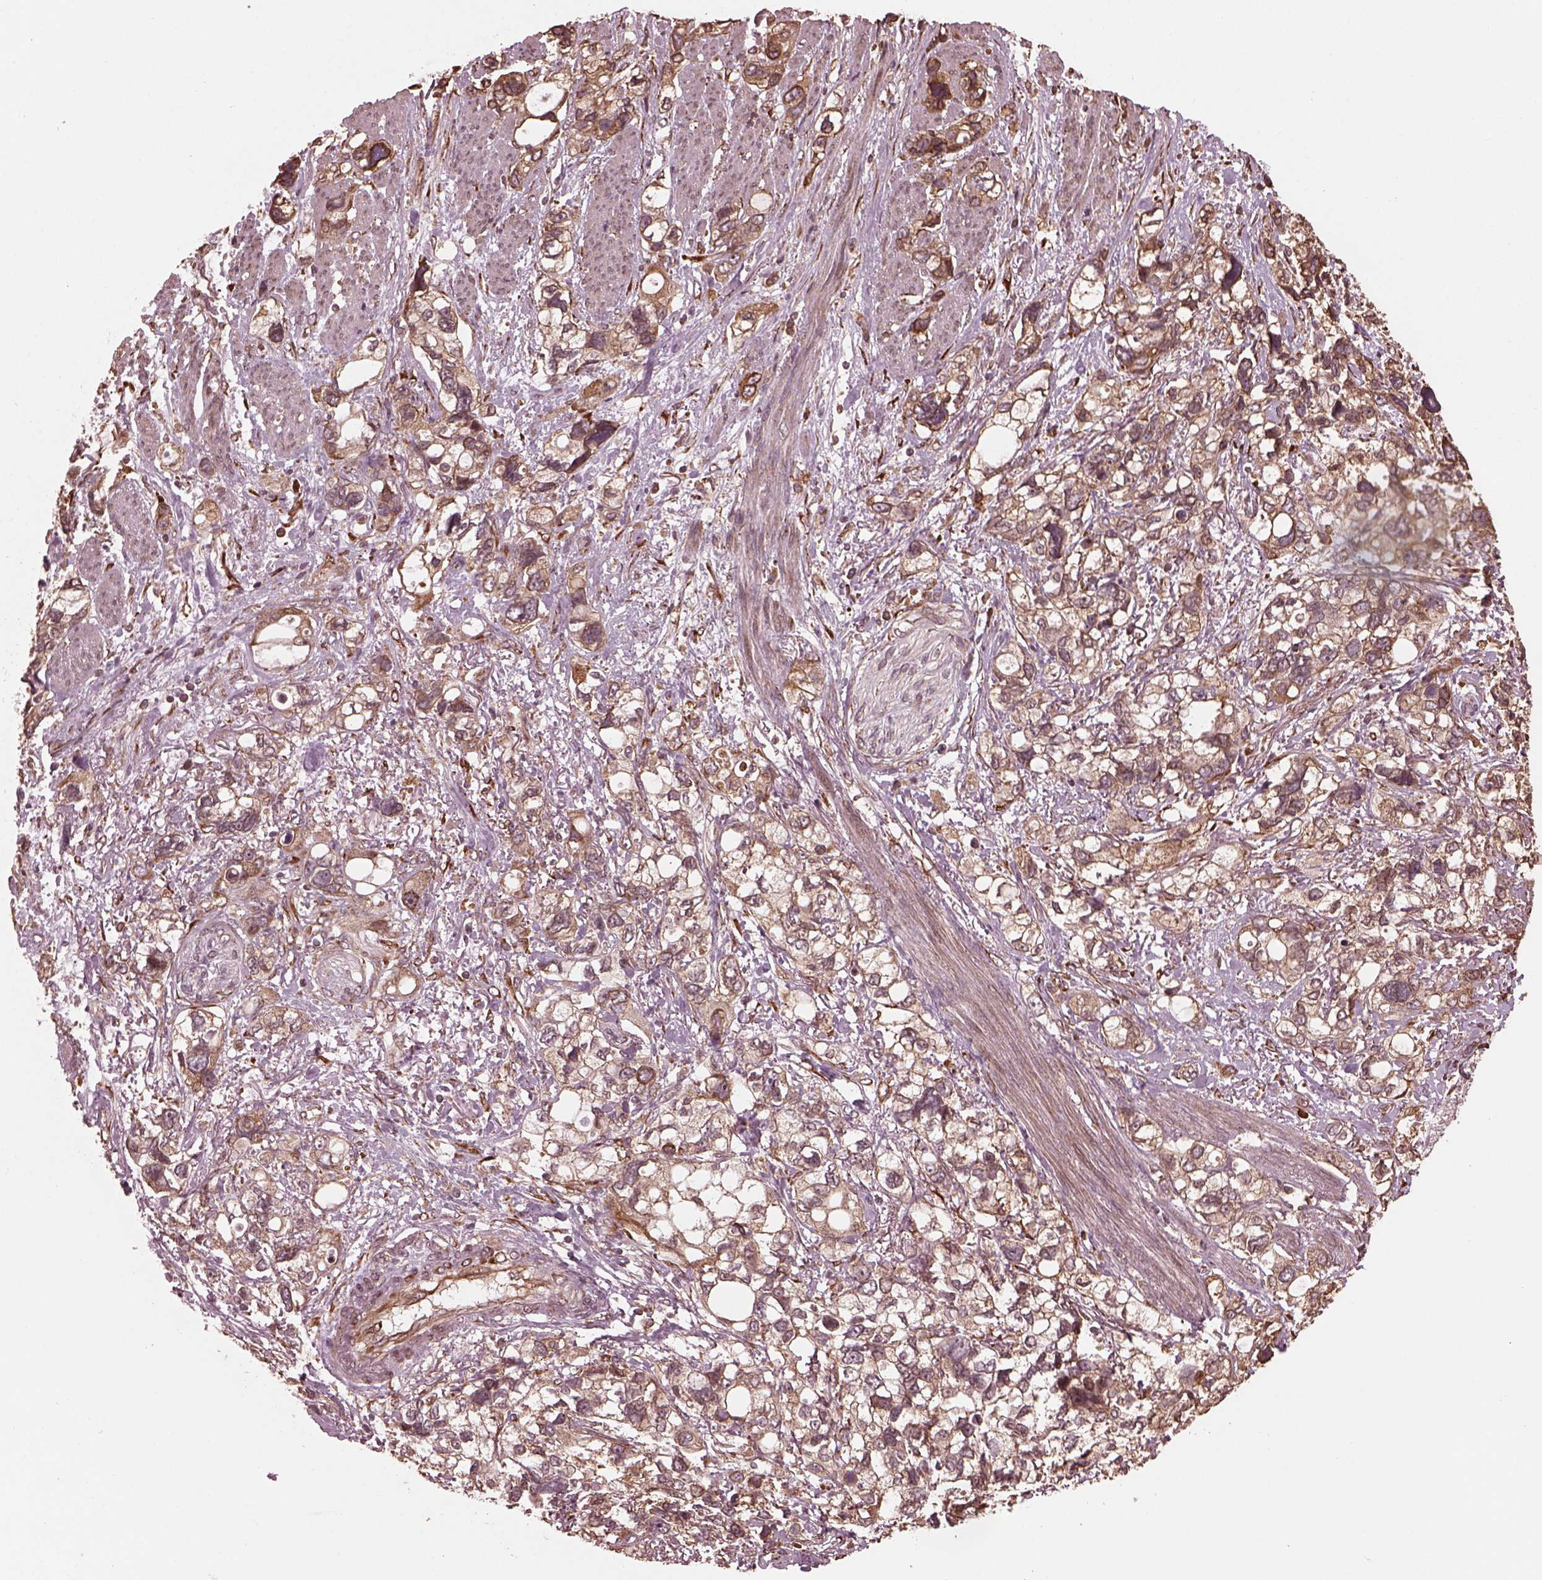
{"staining": {"intensity": "weak", "quantity": ">75%", "location": "cytoplasmic/membranous"}, "tissue": "stomach cancer", "cell_type": "Tumor cells", "image_type": "cancer", "snomed": [{"axis": "morphology", "description": "Adenocarcinoma, NOS"}, {"axis": "topography", "description": "Stomach, upper"}], "caption": "High-magnification brightfield microscopy of stomach cancer (adenocarcinoma) stained with DAB (3,3'-diaminobenzidine) (brown) and counterstained with hematoxylin (blue). tumor cells exhibit weak cytoplasmic/membranous expression is seen in approximately>75% of cells.", "gene": "ZNF292", "patient": {"sex": "female", "age": 81}}